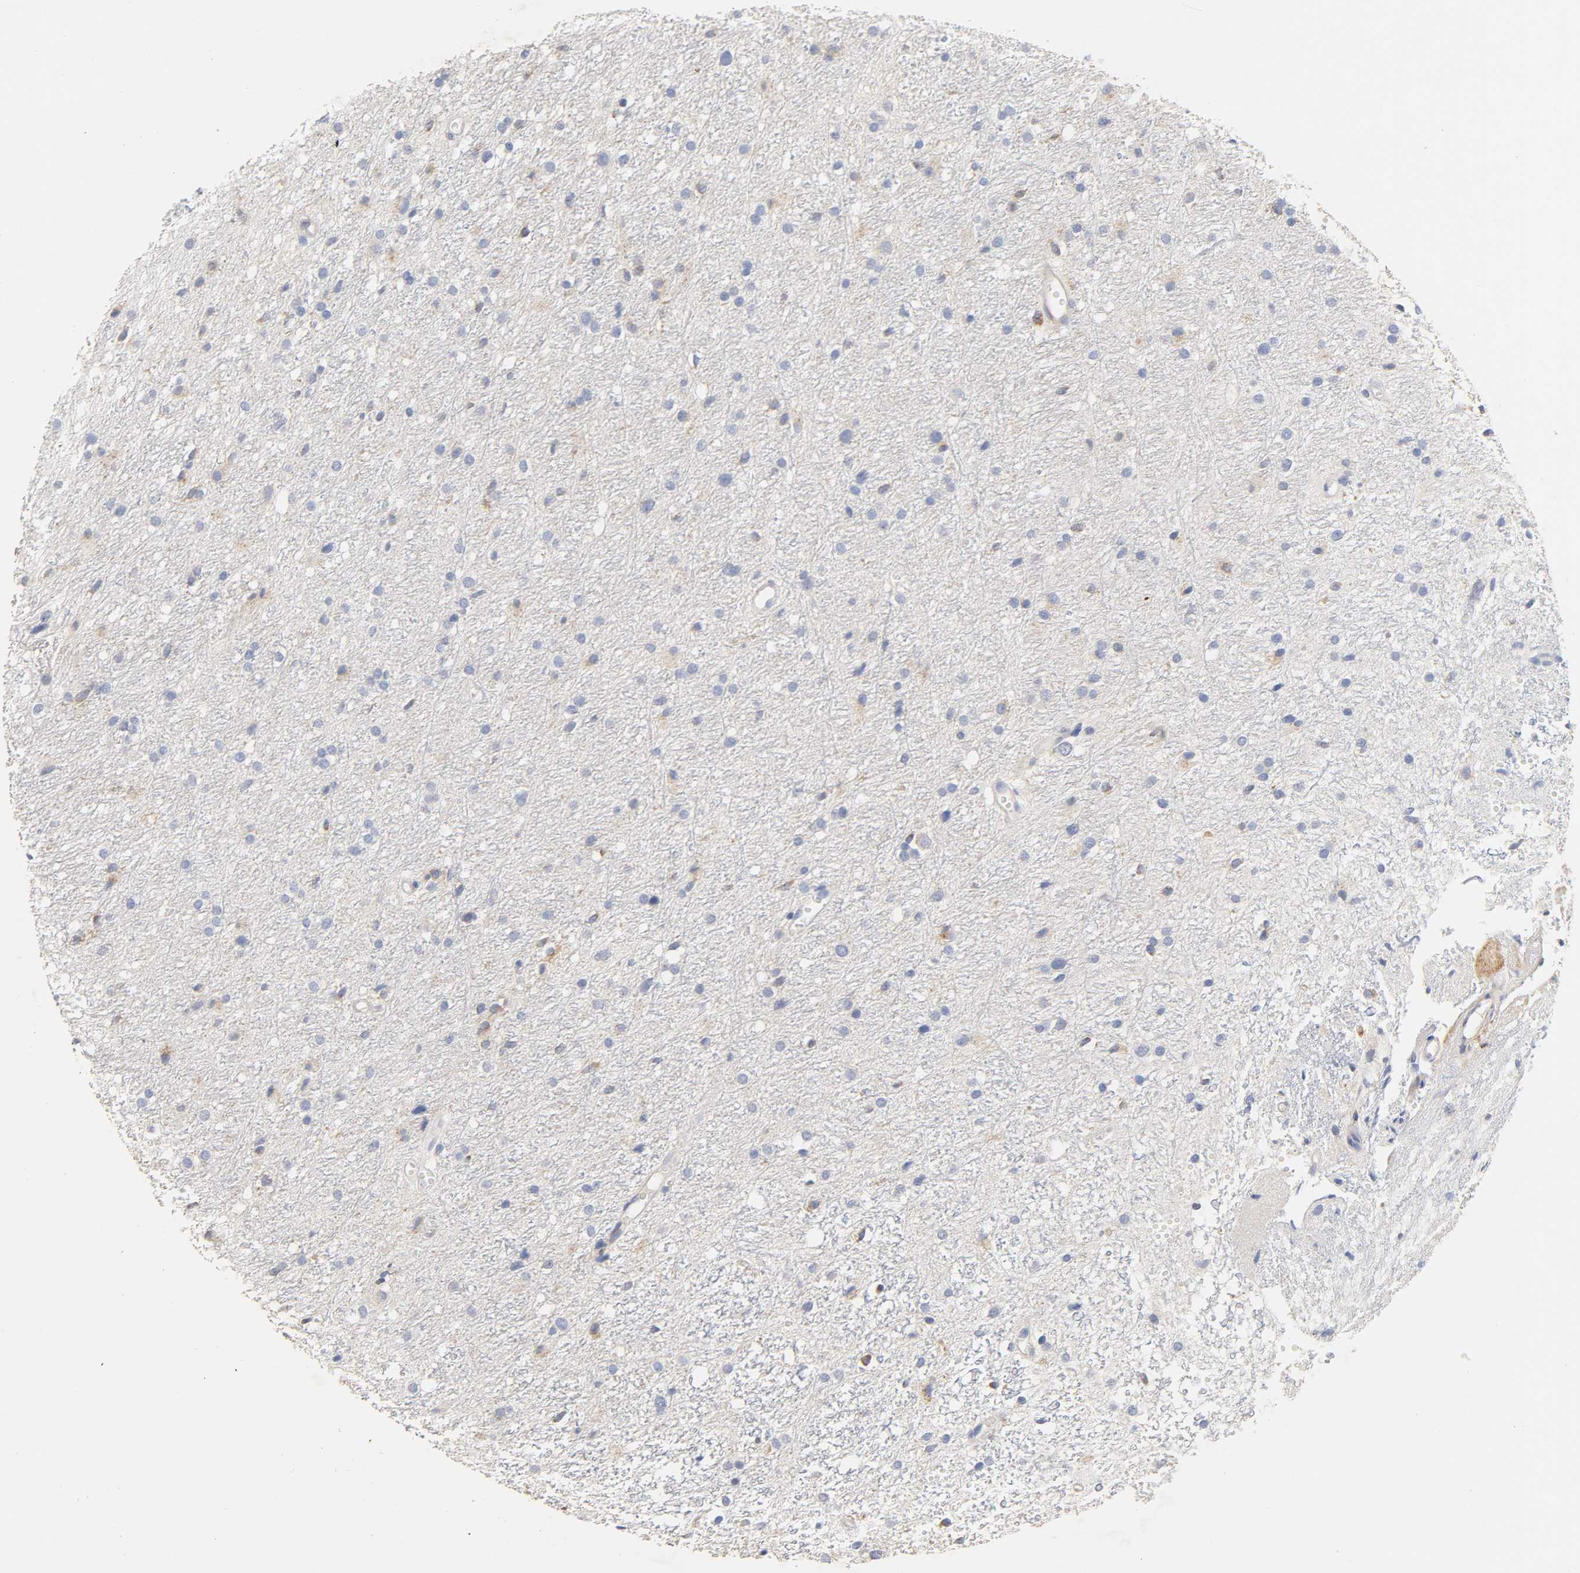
{"staining": {"intensity": "weak", "quantity": "<25%", "location": "cytoplasmic/membranous"}, "tissue": "glioma", "cell_type": "Tumor cells", "image_type": "cancer", "snomed": [{"axis": "morphology", "description": "Glioma, malignant, High grade"}, {"axis": "topography", "description": "Brain"}], "caption": "Malignant glioma (high-grade) was stained to show a protein in brown. There is no significant positivity in tumor cells.", "gene": "SEMA5A", "patient": {"sex": "female", "age": 59}}